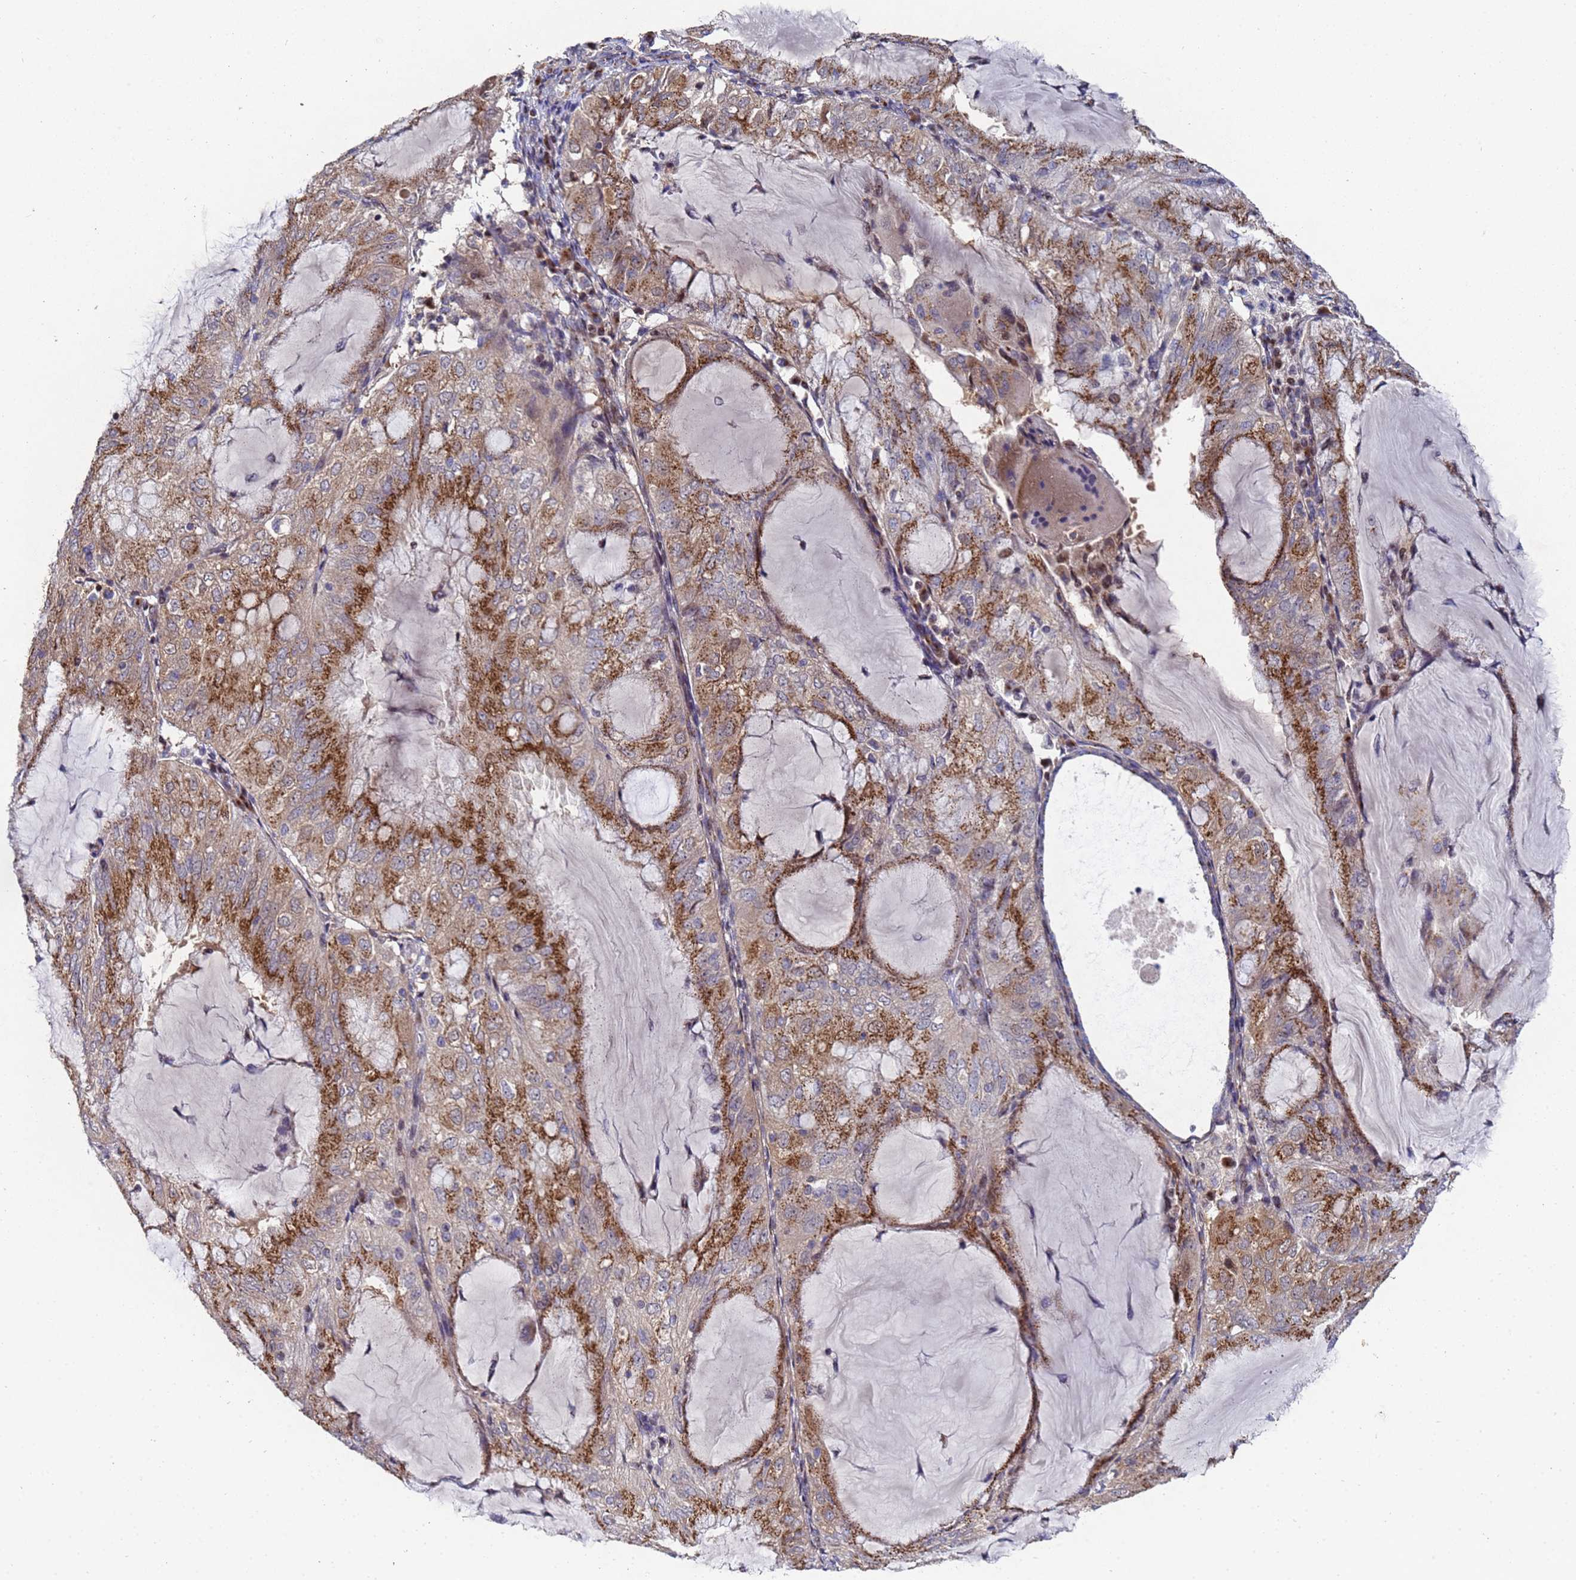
{"staining": {"intensity": "moderate", "quantity": ">75%", "location": "cytoplasmic/membranous"}, "tissue": "endometrial cancer", "cell_type": "Tumor cells", "image_type": "cancer", "snomed": [{"axis": "morphology", "description": "Adenocarcinoma, NOS"}, {"axis": "topography", "description": "Endometrium"}], "caption": "A brown stain shows moderate cytoplasmic/membranous positivity of a protein in human adenocarcinoma (endometrial) tumor cells.", "gene": "NSUN6", "patient": {"sex": "female", "age": 81}}